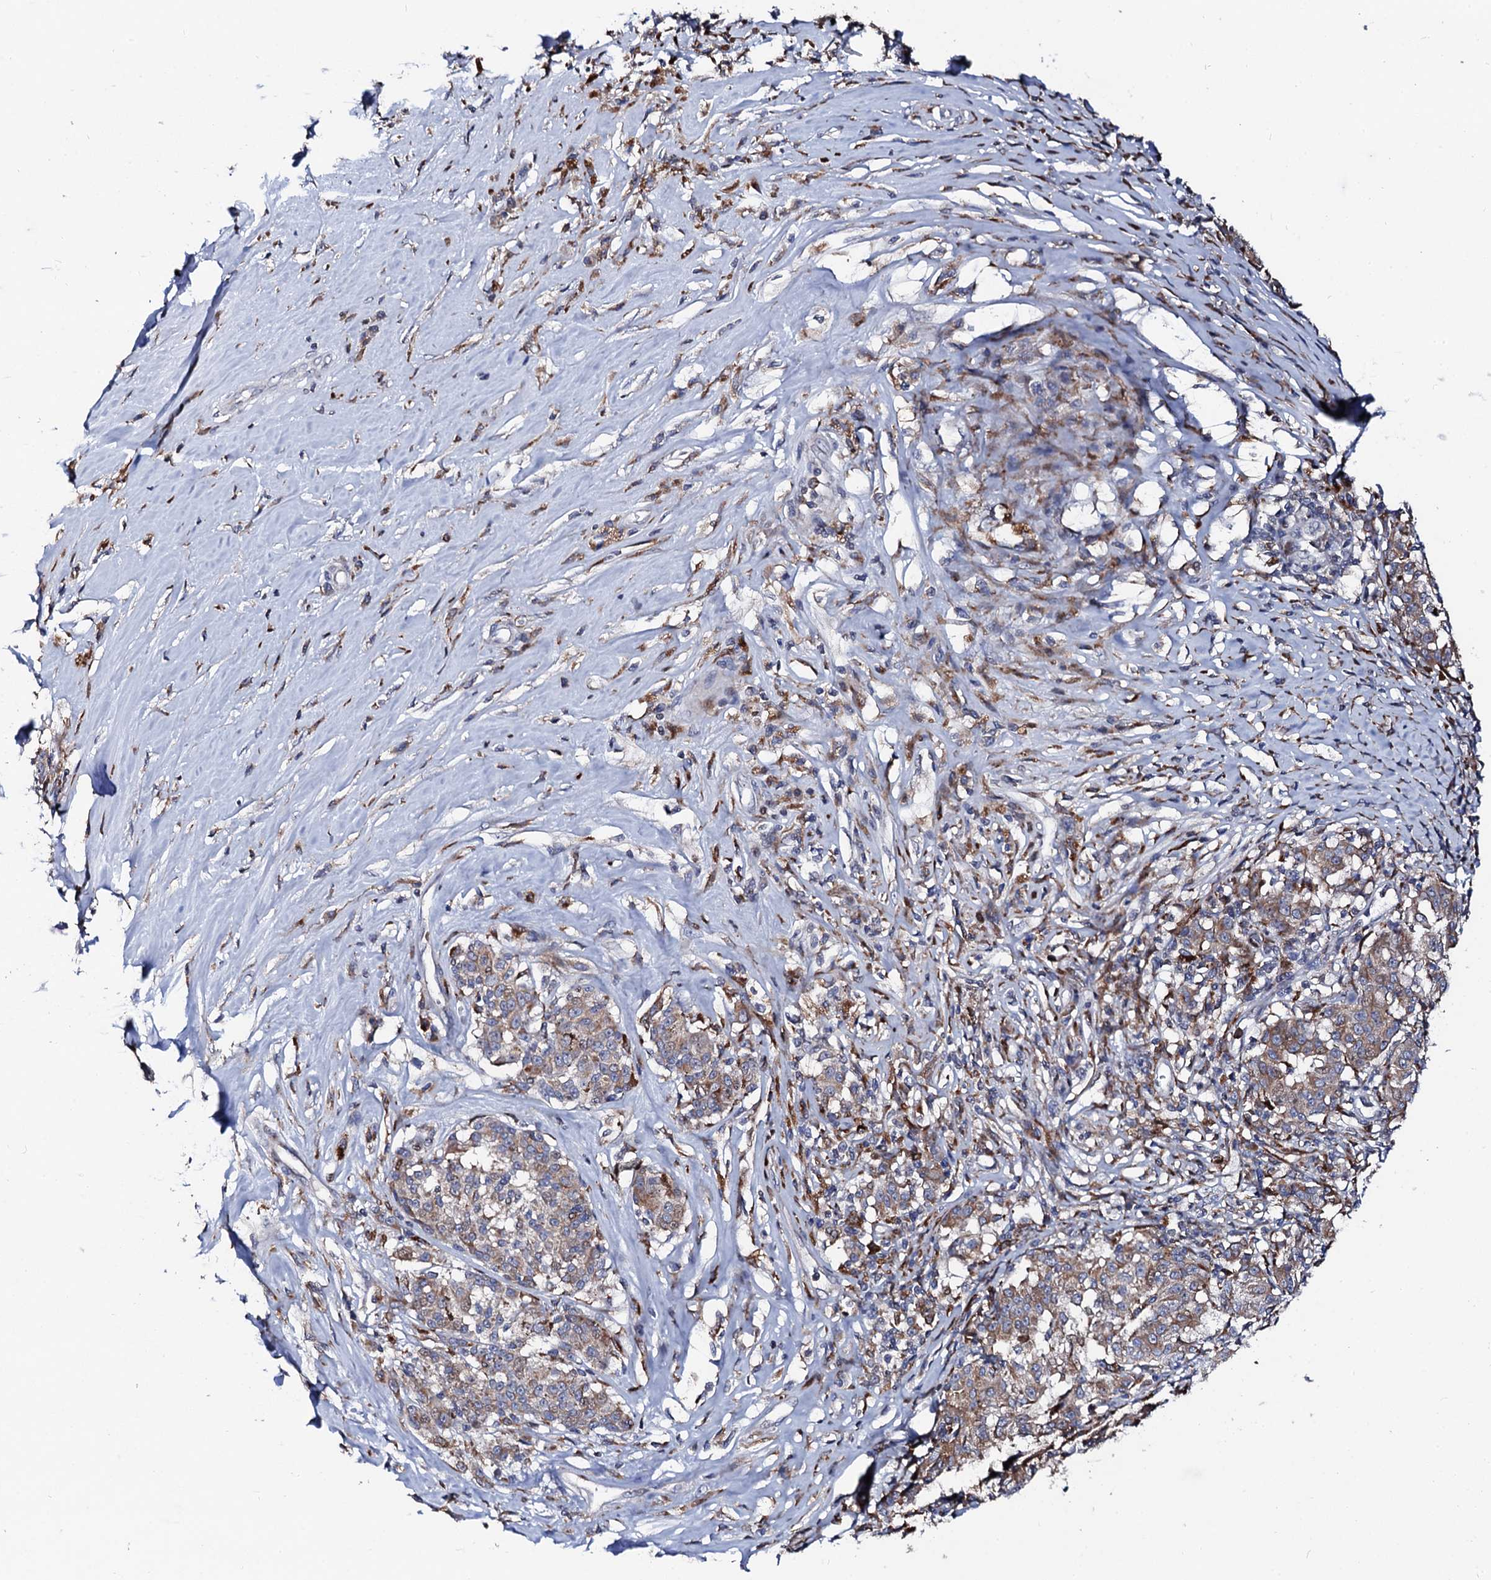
{"staining": {"intensity": "moderate", "quantity": ">75%", "location": "cytoplasmic/membranous"}, "tissue": "melanoma", "cell_type": "Tumor cells", "image_type": "cancer", "snomed": [{"axis": "morphology", "description": "Malignant melanoma, NOS"}, {"axis": "topography", "description": "Skin"}], "caption": "Immunohistochemistry (IHC) (DAB) staining of melanoma reveals moderate cytoplasmic/membranous protein positivity in about >75% of tumor cells. The staining was performed using DAB to visualize the protein expression in brown, while the nuclei were stained in blue with hematoxylin (Magnification: 20x).", "gene": "TCIRG1", "patient": {"sex": "female", "age": 72}}